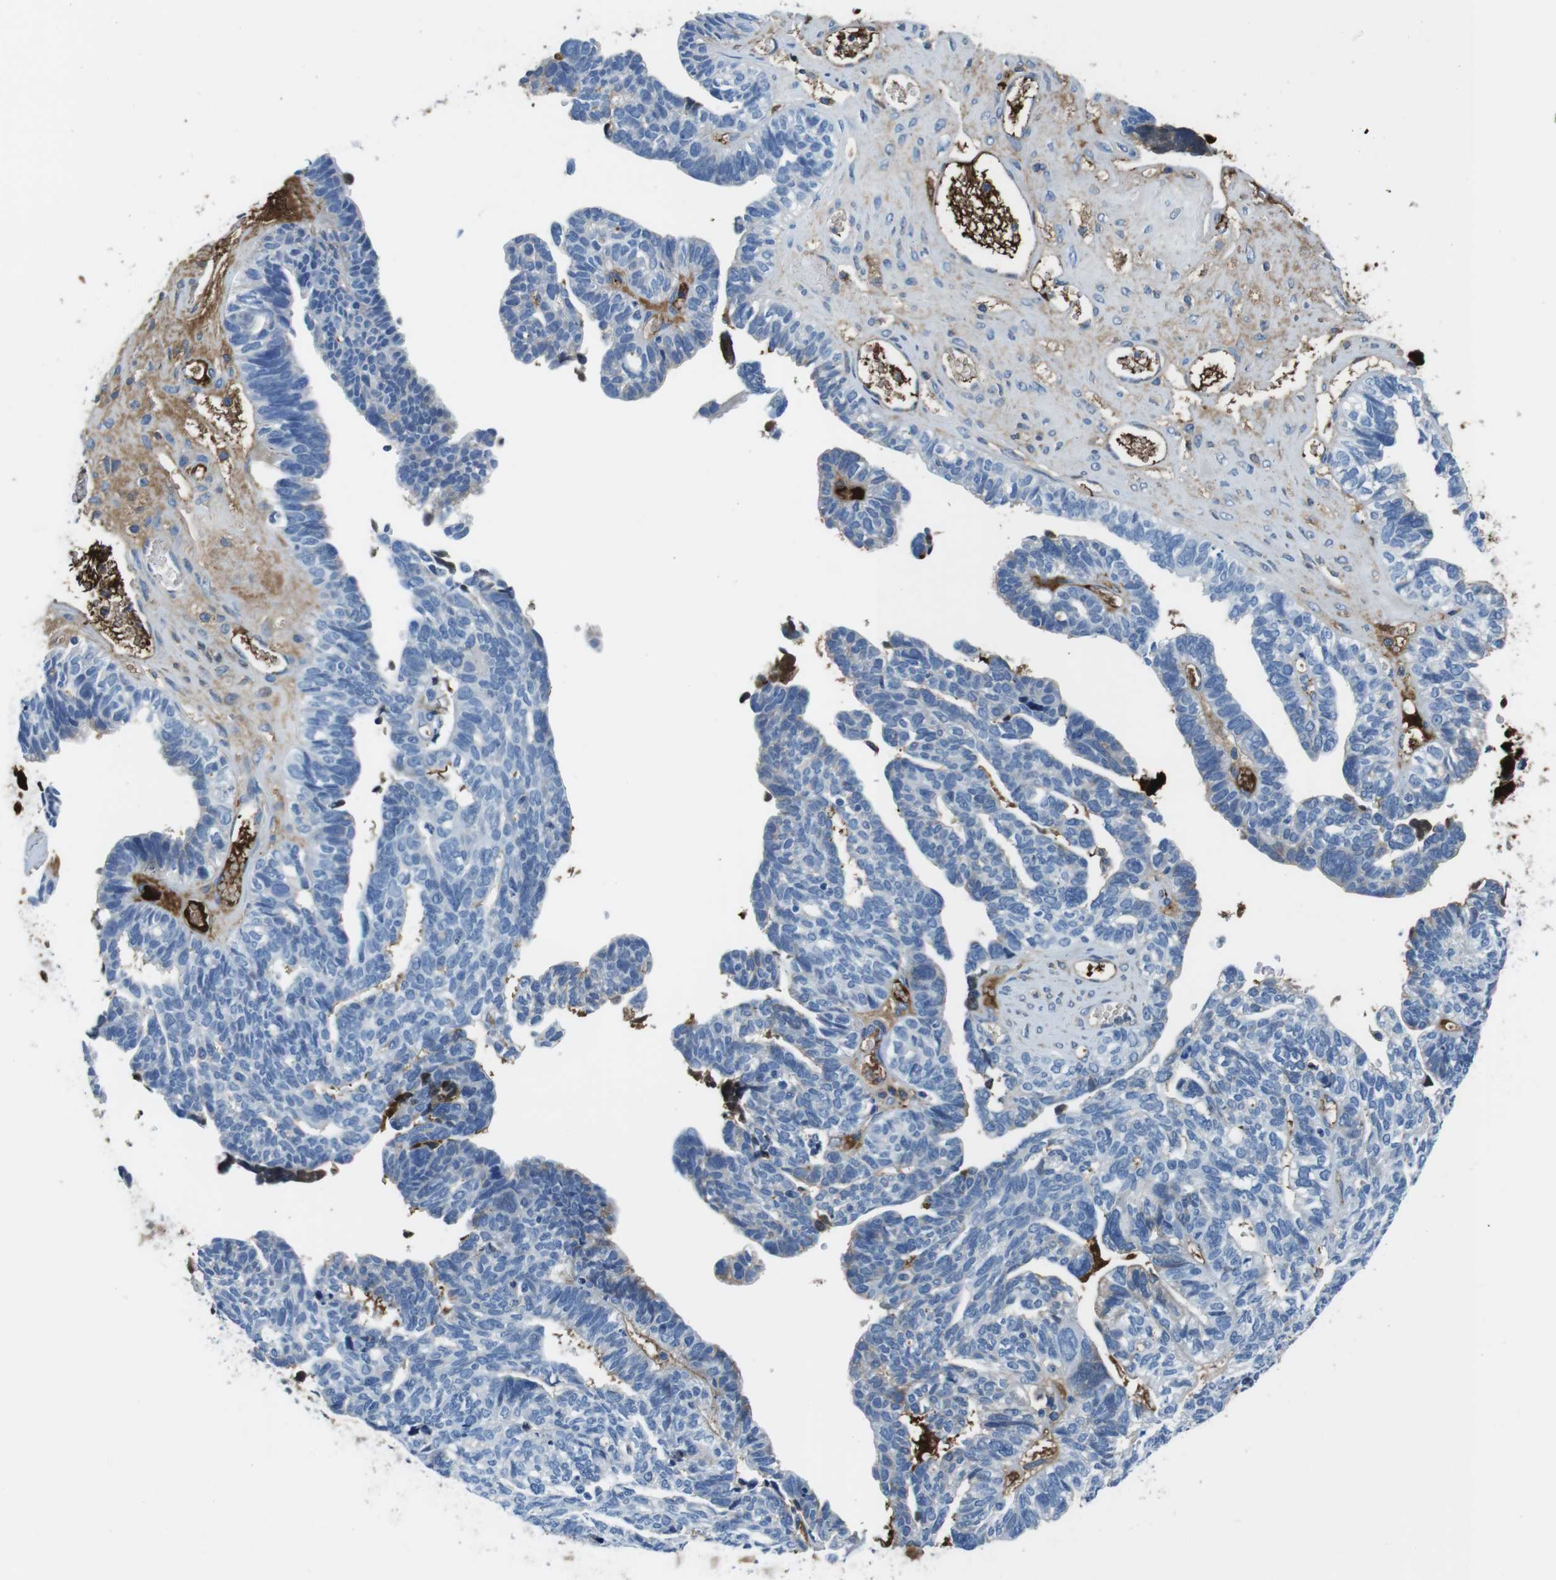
{"staining": {"intensity": "negative", "quantity": "none", "location": "none"}, "tissue": "ovarian cancer", "cell_type": "Tumor cells", "image_type": "cancer", "snomed": [{"axis": "morphology", "description": "Cystadenocarcinoma, serous, NOS"}, {"axis": "topography", "description": "Ovary"}], "caption": "Tumor cells are negative for protein expression in human serous cystadenocarcinoma (ovarian).", "gene": "IGKC", "patient": {"sex": "female", "age": 79}}